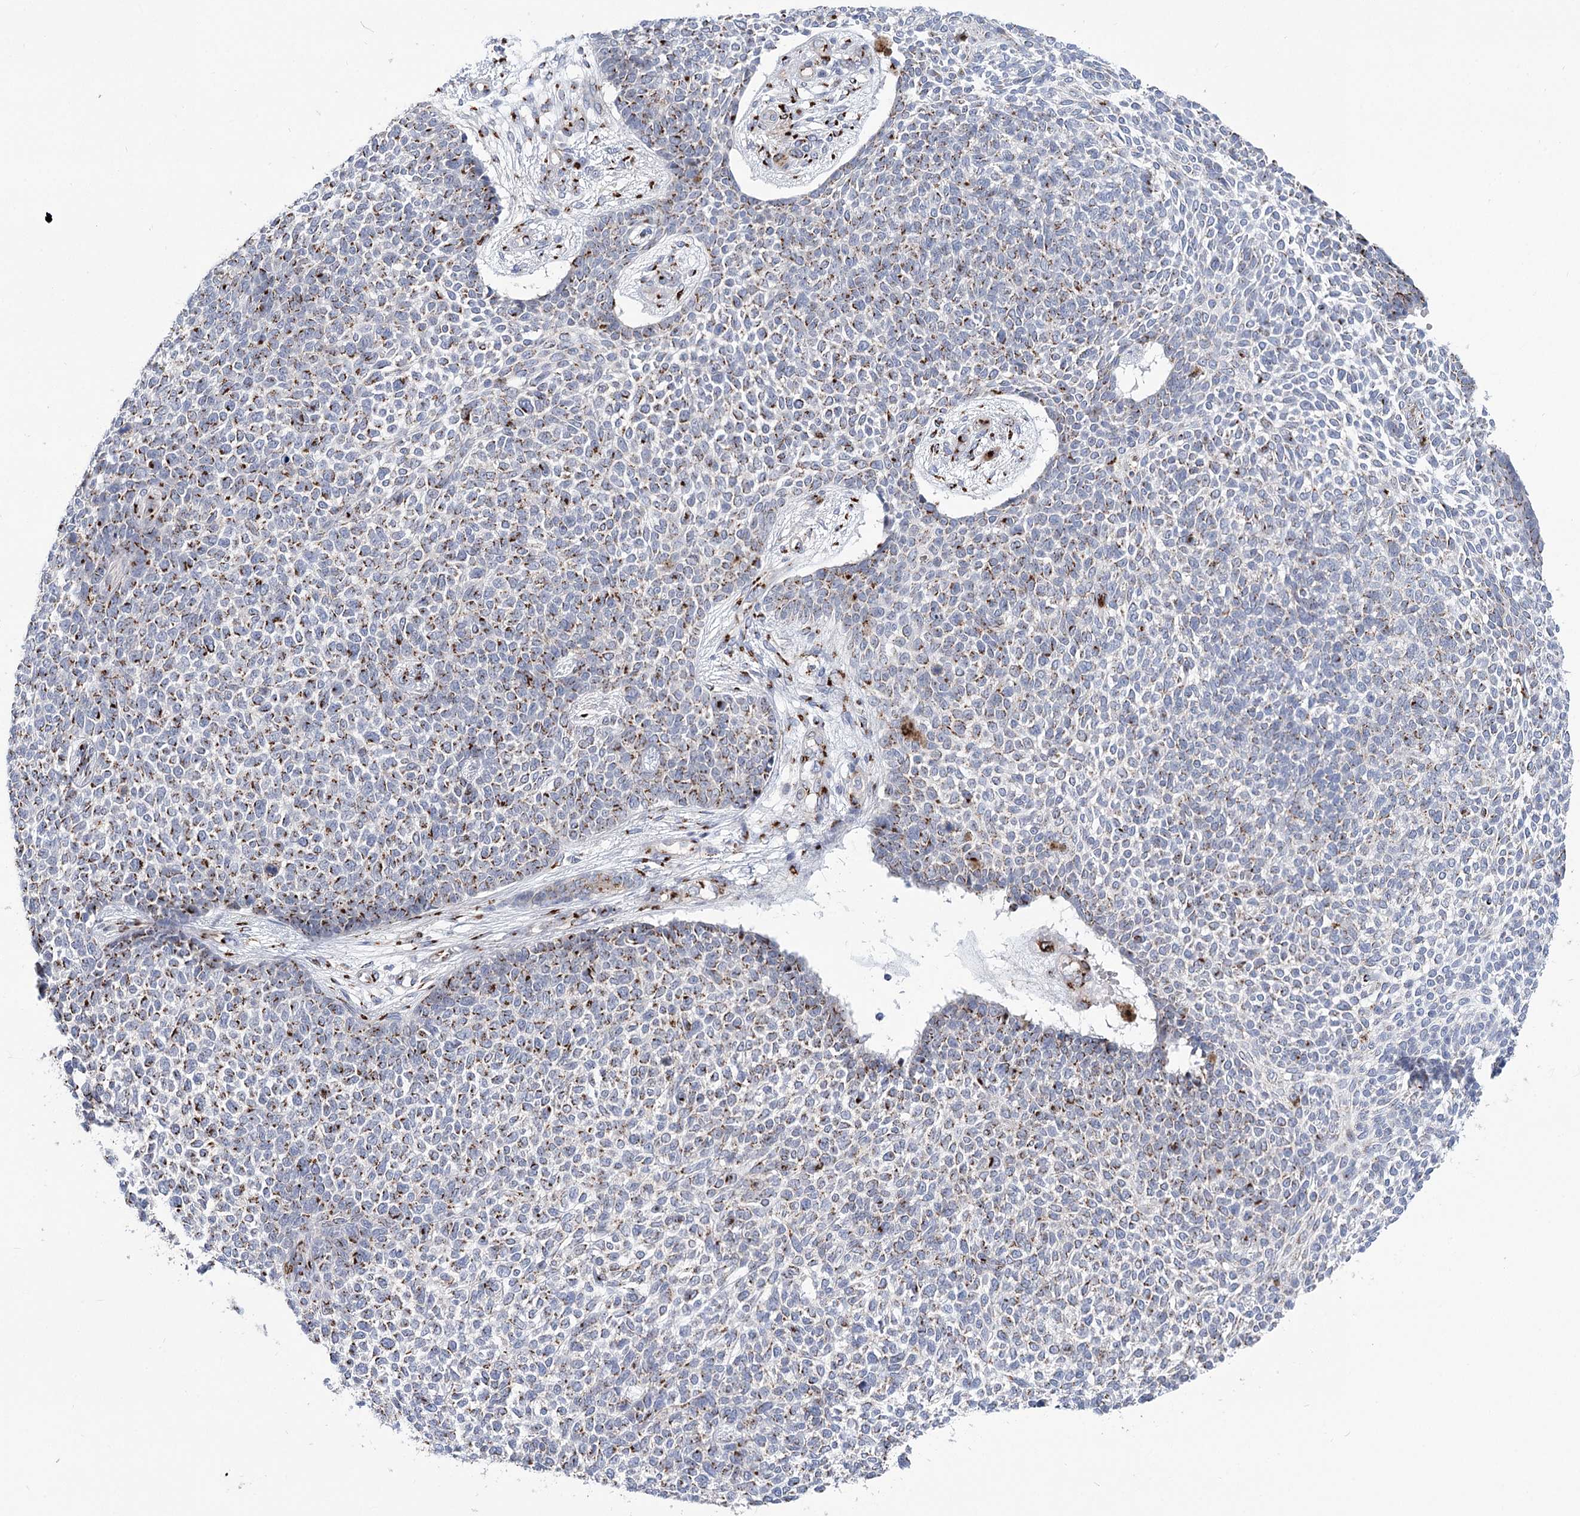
{"staining": {"intensity": "strong", "quantity": "25%-75%", "location": "cytoplasmic/membranous"}, "tissue": "skin cancer", "cell_type": "Tumor cells", "image_type": "cancer", "snomed": [{"axis": "morphology", "description": "Basal cell carcinoma"}, {"axis": "topography", "description": "Skin"}], "caption": "About 25%-75% of tumor cells in skin cancer show strong cytoplasmic/membranous protein expression as visualized by brown immunohistochemical staining.", "gene": "TMEM165", "patient": {"sex": "female", "age": 84}}